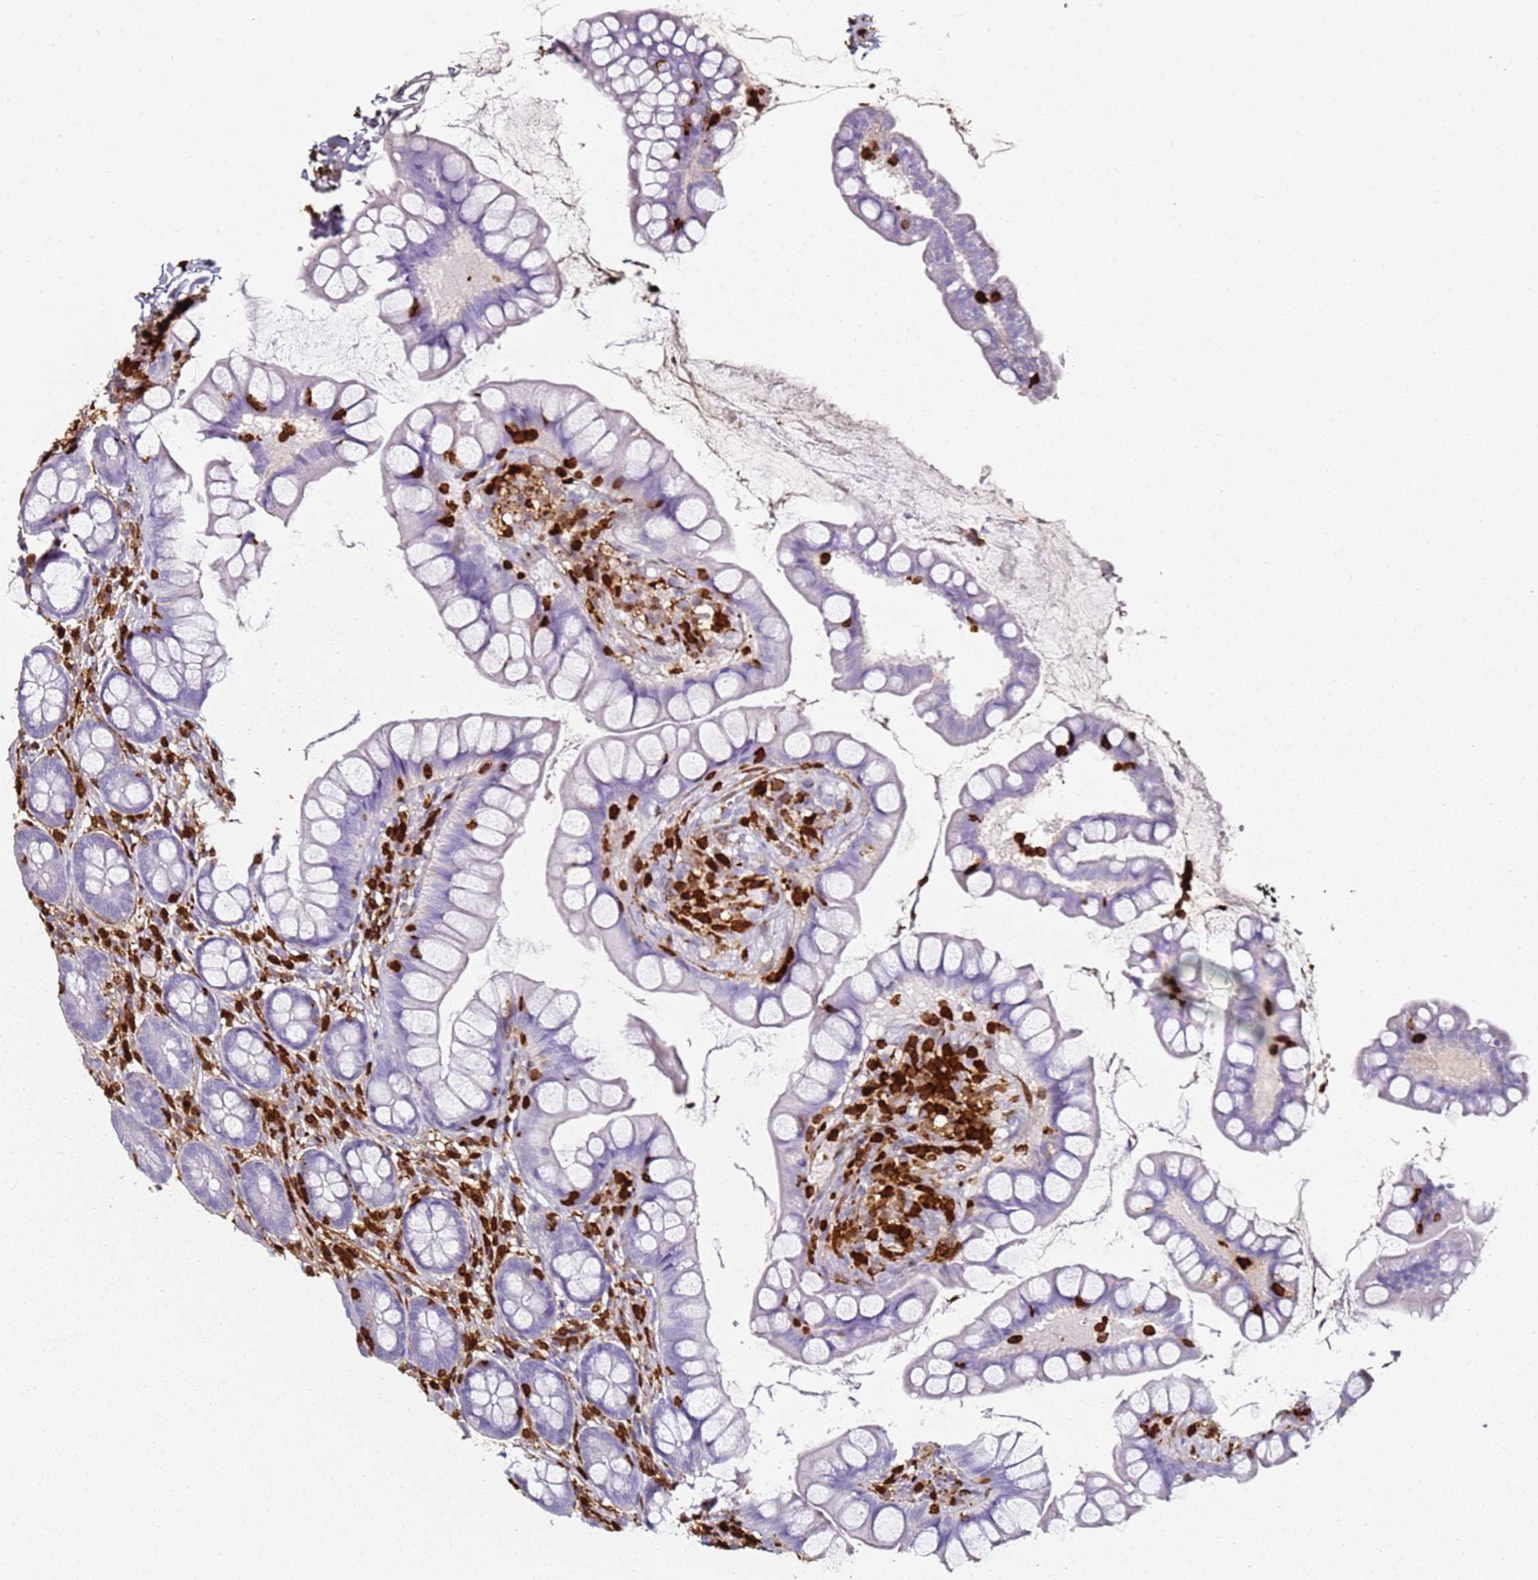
{"staining": {"intensity": "negative", "quantity": "none", "location": "none"}, "tissue": "small intestine", "cell_type": "Glandular cells", "image_type": "normal", "snomed": [{"axis": "morphology", "description": "Normal tissue, NOS"}, {"axis": "topography", "description": "Small intestine"}], "caption": "Small intestine was stained to show a protein in brown. There is no significant positivity in glandular cells. (DAB immunohistochemistry (IHC) visualized using brightfield microscopy, high magnification).", "gene": "S100A4", "patient": {"sex": "male", "age": 70}}